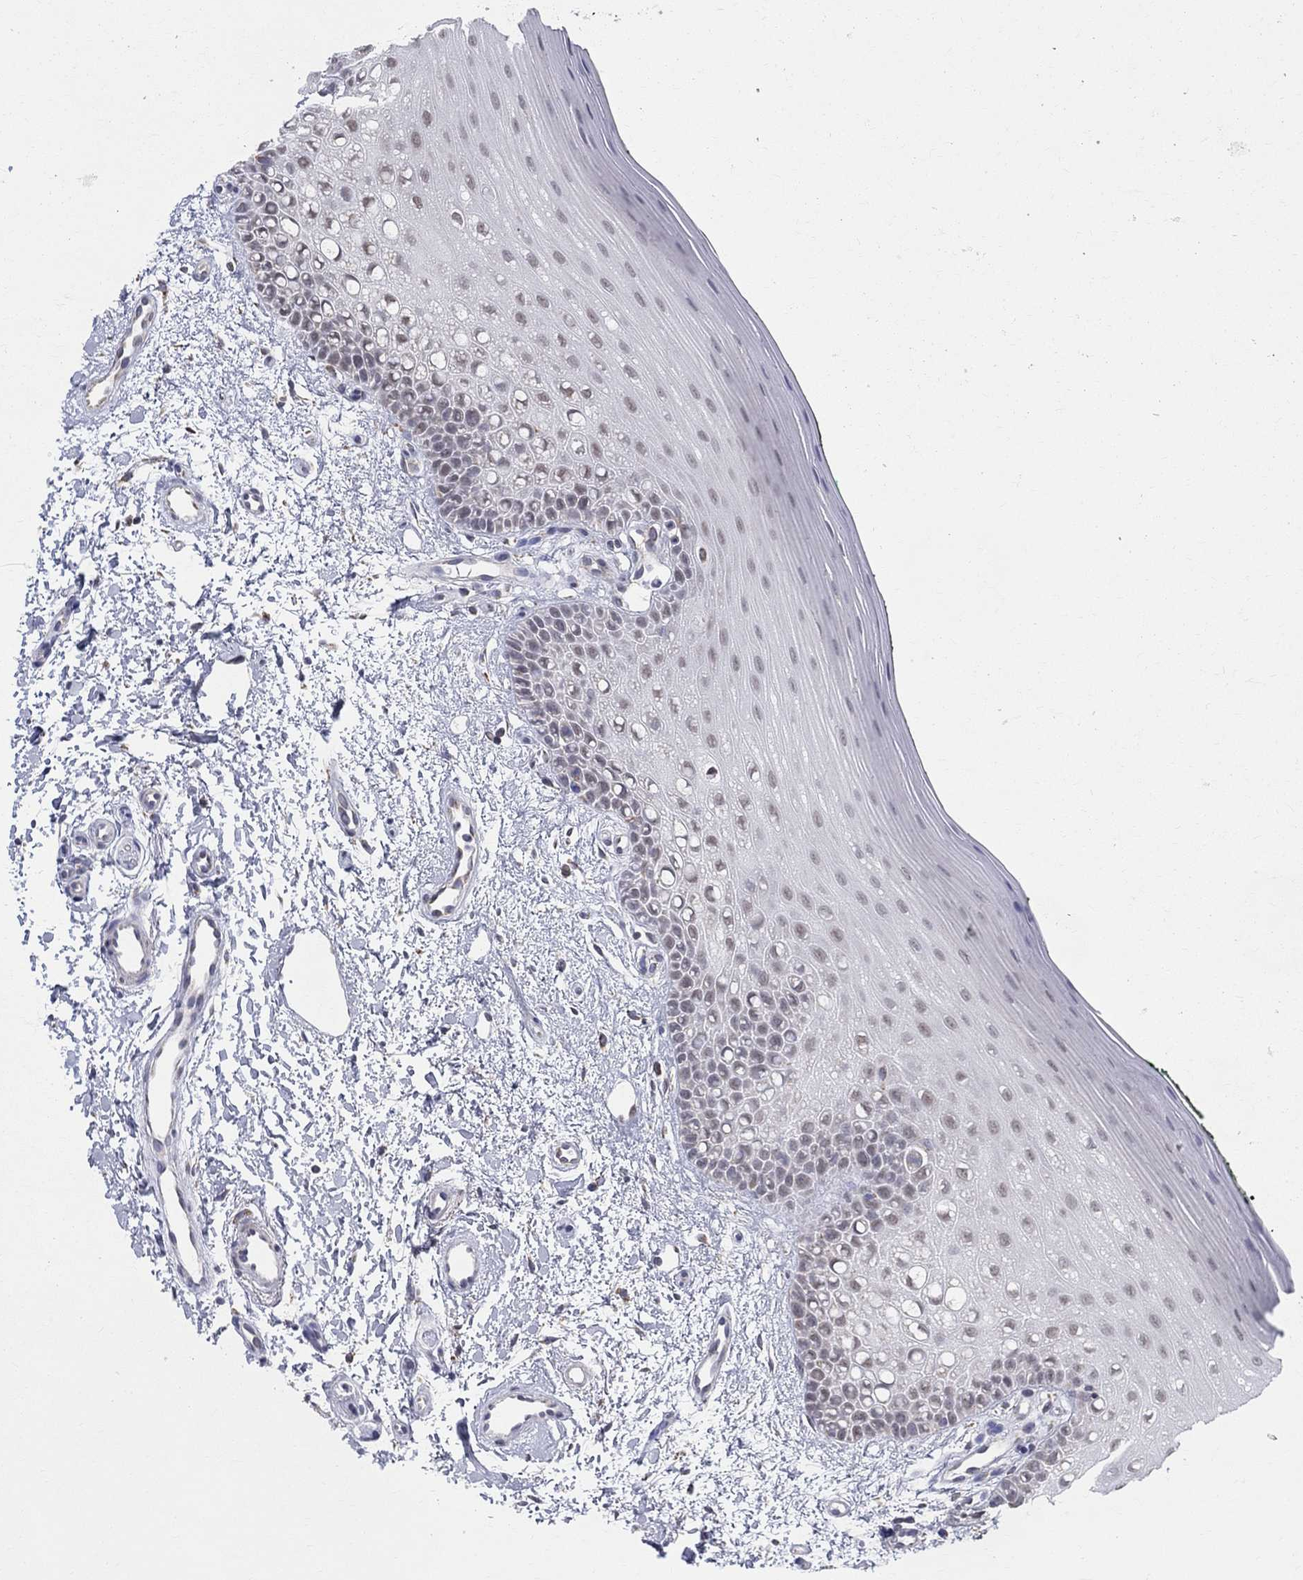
{"staining": {"intensity": "moderate", "quantity": "<25%", "location": "nuclear"}, "tissue": "oral mucosa", "cell_type": "Squamous epithelial cells", "image_type": "normal", "snomed": [{"axis": "morphology", "description": "Normal tissue, NOS"}, {"axis": "topography", "description": "Oral tissue"}], "caption": "DAB immunohistochemical staining of normal oral mucosa exhibits moderate nuclear protein expression in about <25% of squamous epithelial cells. (DAB (3,3'-diaminobenzidine) = brown stain, brightfield microscopy at high magnification).", "gene": "KISS1R", "patient": {"sex": "female", "age": 78}}